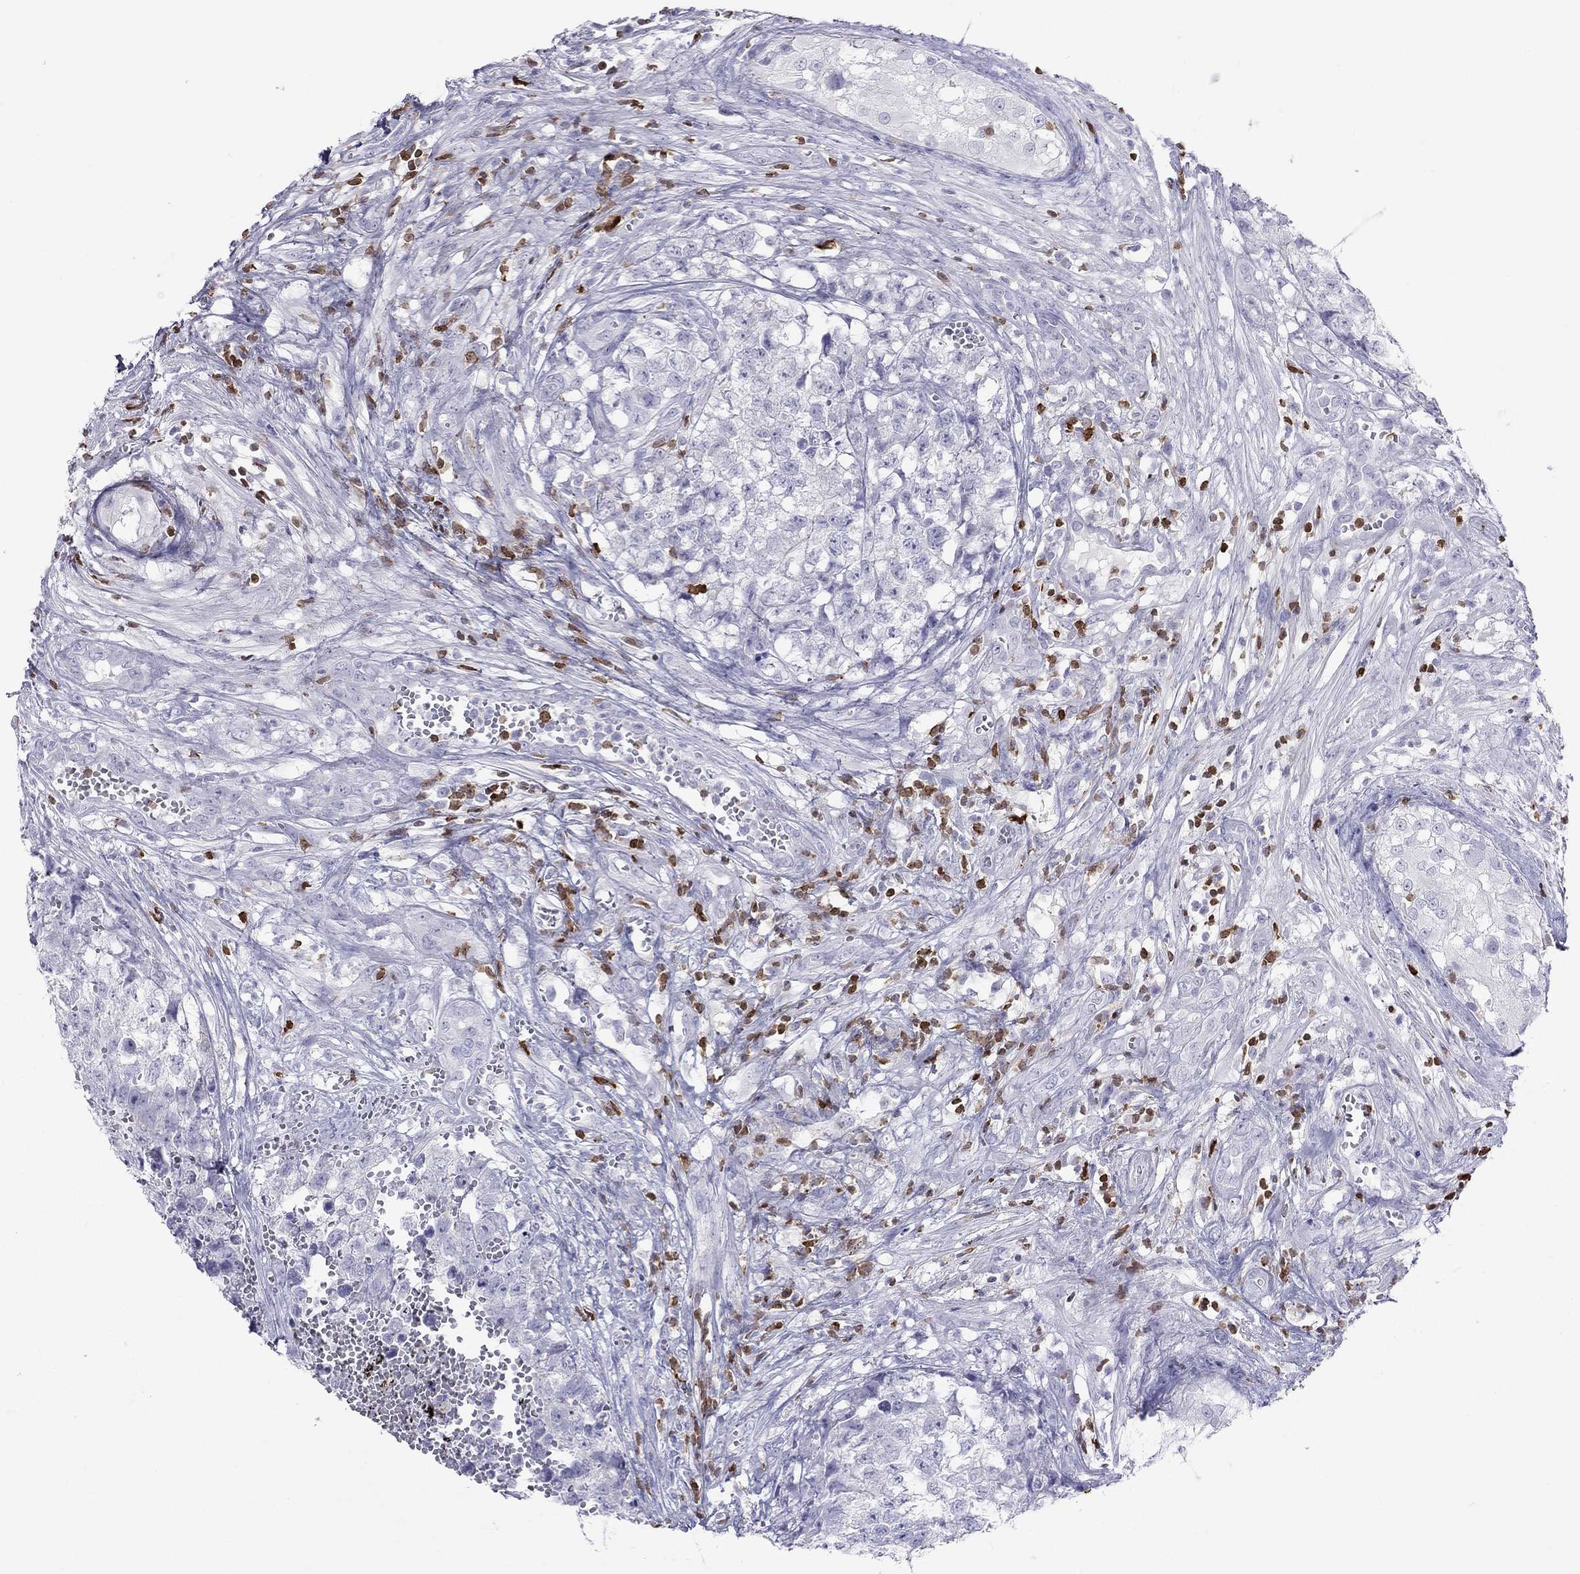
{"staining": {"intensity": "negative", "quantity": "none", "location": "none"}, "tissue": "testis cancer", "cell_type": "Tumor cells", "image_type": "cancer", "snomed": [{"axis": "morphology", "description": "Seminoma, NOS"}, {"axis": "morphology", "description": "Carcinoma, Embryonal, NOS"}, {"axis": "topography", "description": "Testis"}], "caption": "Testis cancer (seminoma) stained for a protein using immunohistochemistry (IHC) exhibits no positivity tumor cells.", "gene": "SH2D2A", "patient": {"sex": "male", "age": 22}}